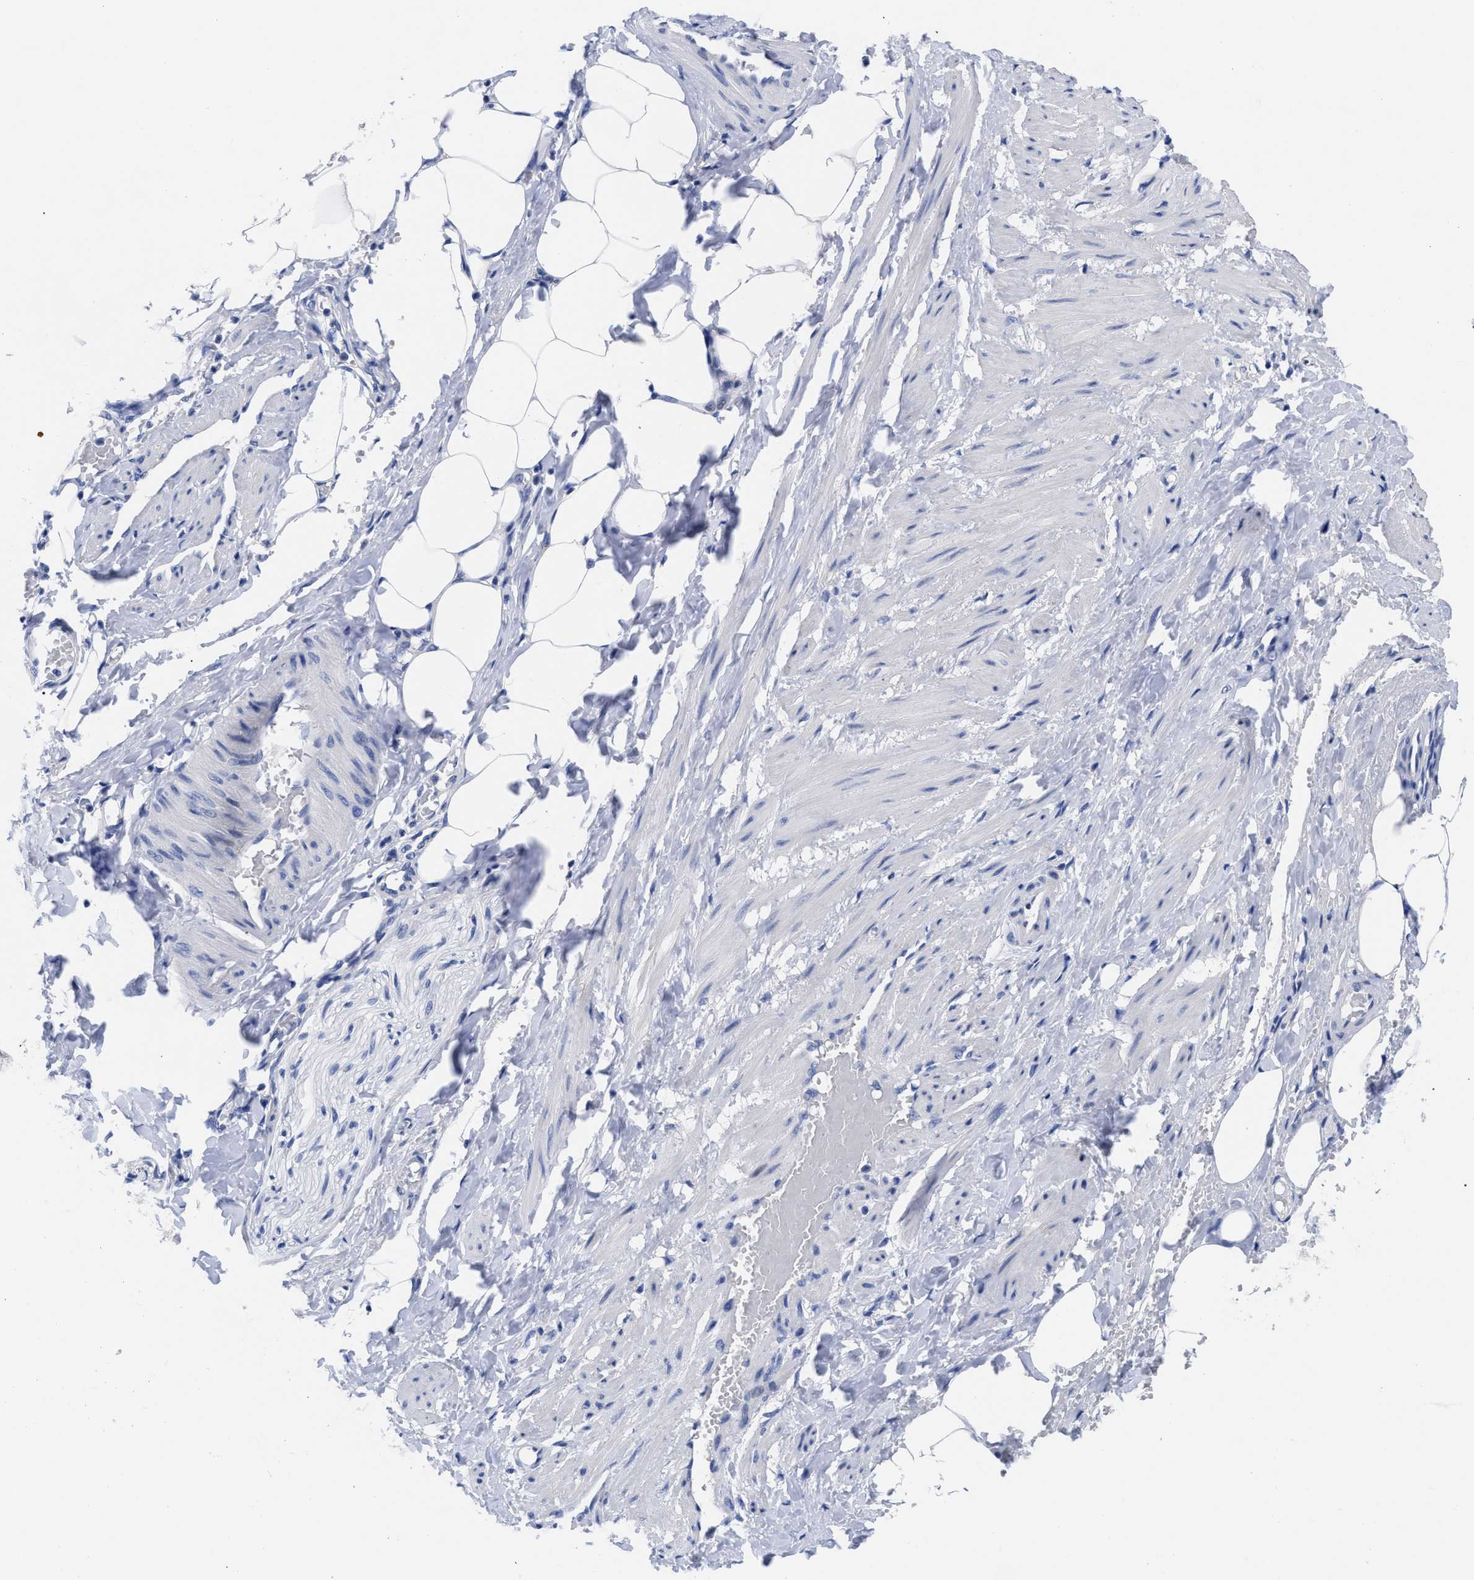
{"staining": {"intensity": "negative", "quantity": "none", "location": "none"}, "tissue": "adipose tissue", "cell_type": "Adipocytes", "image_type": "normal", "snomed": [{"axis": "morphology", "description": "Normal tissue, NOS"}, {"axis": "topography", "description": "Soft tissue"}, {"axis": "topography", "description": "Vascular tissue"}], "caption": "IHC of unremarkable adipose tissue displays no expression in adipocytes. (DAB (3,3'-diaminobenzidine) immunohistochemistry, high magnification).", "gene": "RBKS", "patient": {"sex": "female", "age": 35}}